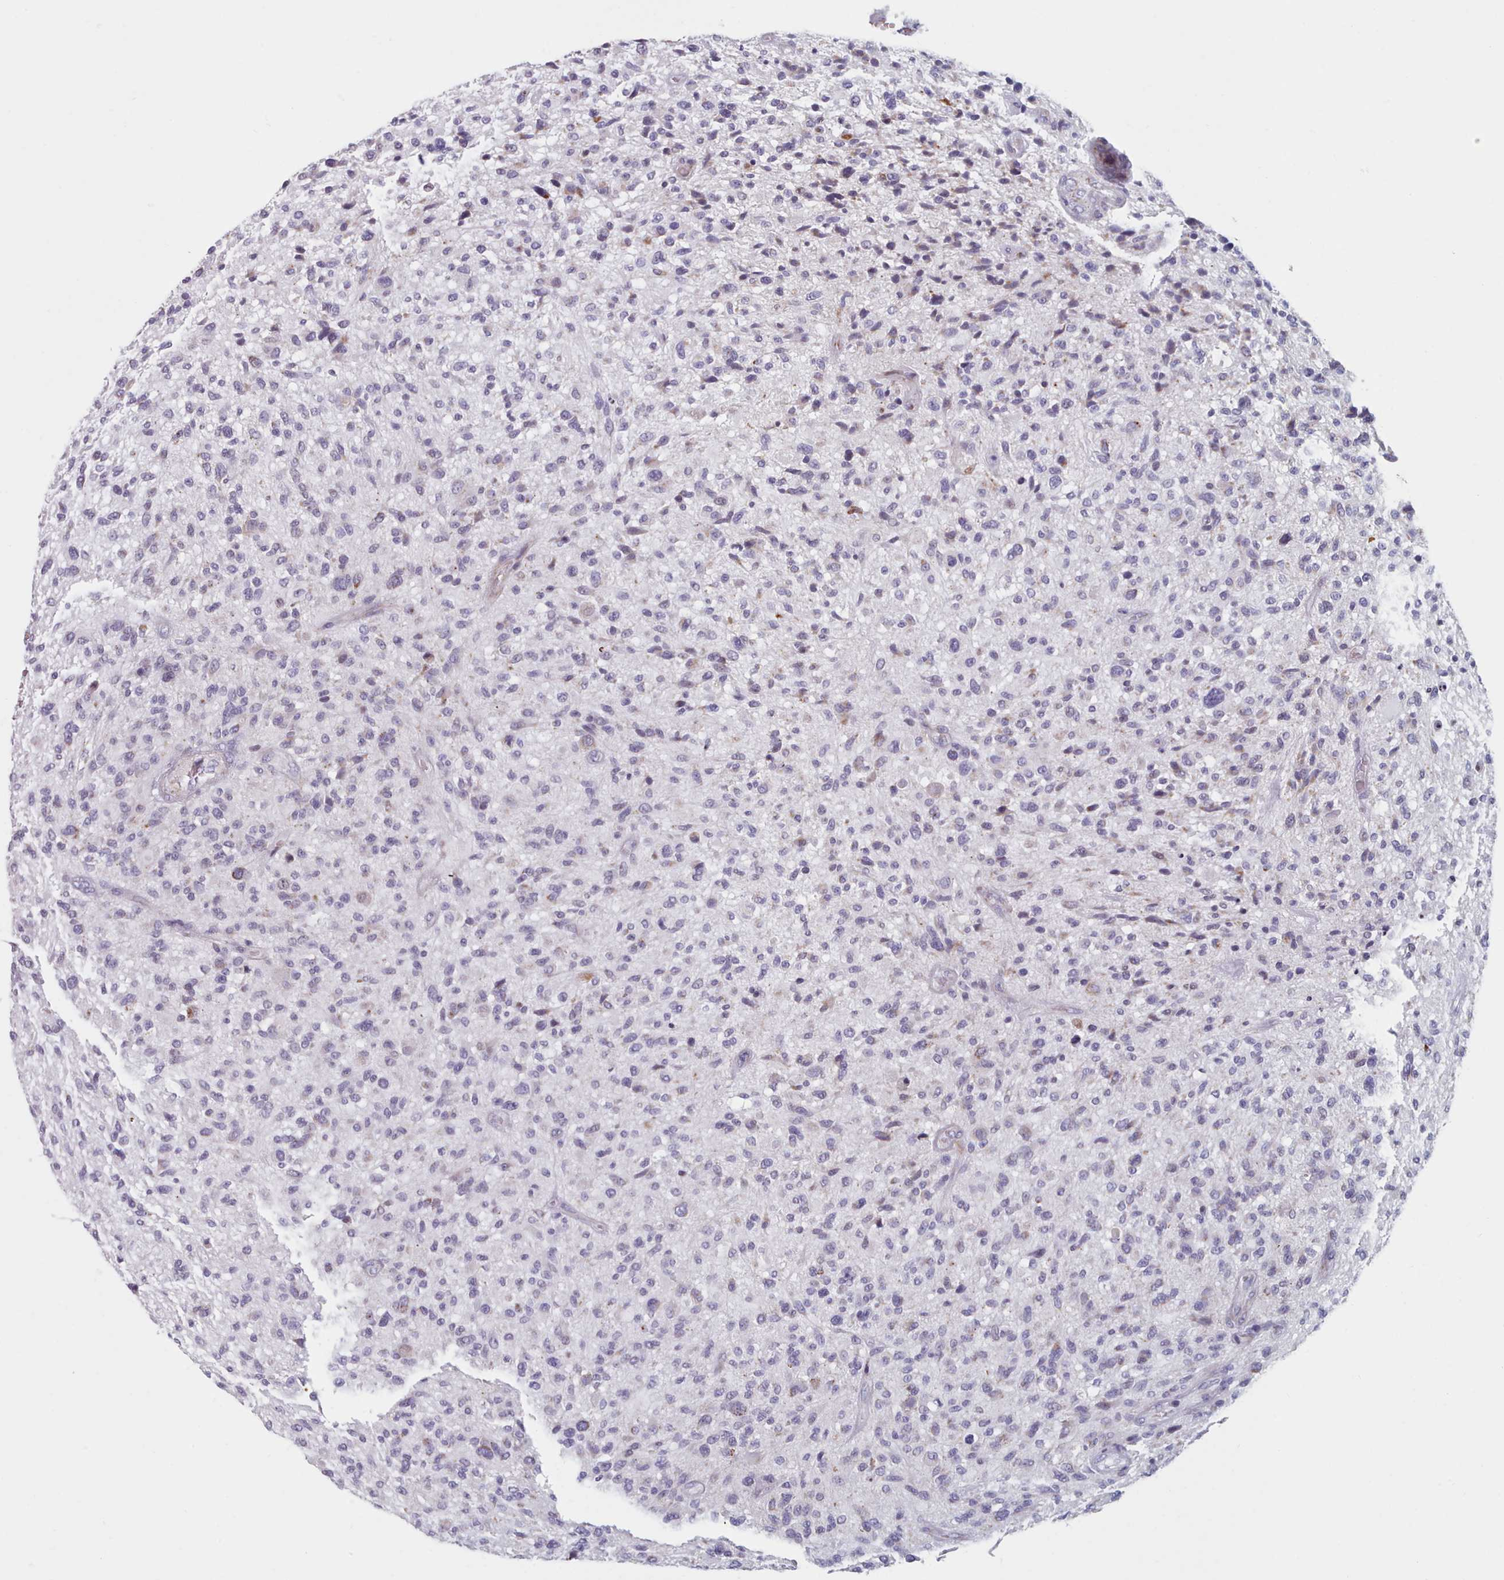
{"staining": {"intensity": "weak", "quantity": "<25%", "location": "cytoplasmic/membranous"}, "tissue": "glioma", "cell_type": "Tumor cells", "image_type": "cancer", "snomed": [{"axis": "morphology", "description": "Glioma, malignant, High grade"}, {"axis": "topography", "description": "Brain"}], "caption": "Human glioma stained for a protein using immunohistochemistry exhibits no expression in tumor cells.", "gene": "FAM170B", "patient": {"sex": "male", "age": 47}}